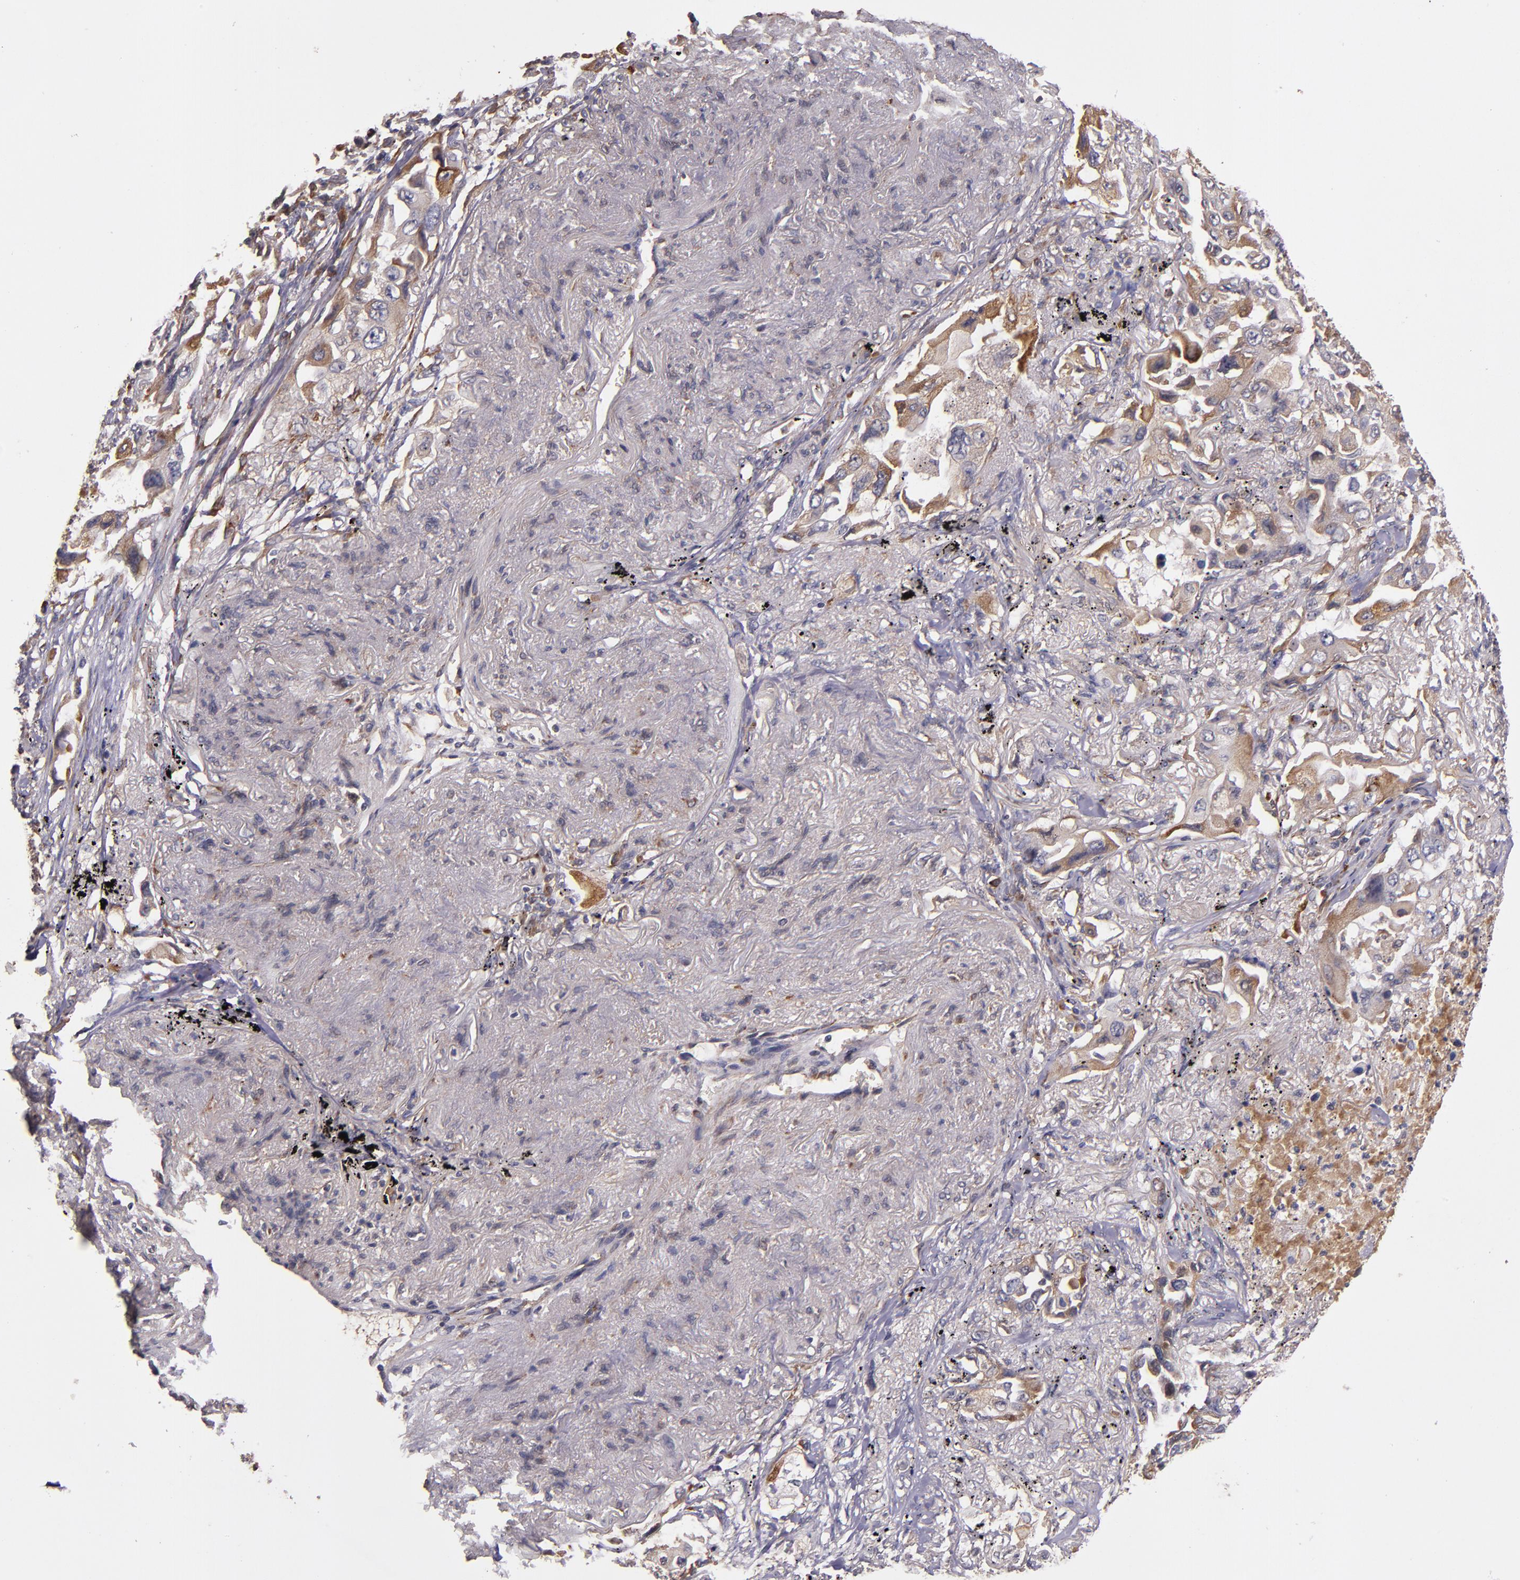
{"staining": {"intensity": "weak", "quantity": ">75%", "location": "cytoplasmic/membranous"}, "tissue": "lung cancer", "cell_type": "Tumor cells", "image_type": "cancer", "snomed": [{"axis": "morphology", "description": "Adenocarcinoma, NOS"}, {"axis": "topography", "description": "Lung"}], "caption": "Lung adenocarcinoma tissue exhibits weak cytoplasmic/membranous staining in about >75% of tumor cells (Brightfield microscopy of DAB IHC at high magnification).", "gene": "PRAF2", "patient": {"sex": "female", "age": 65}}